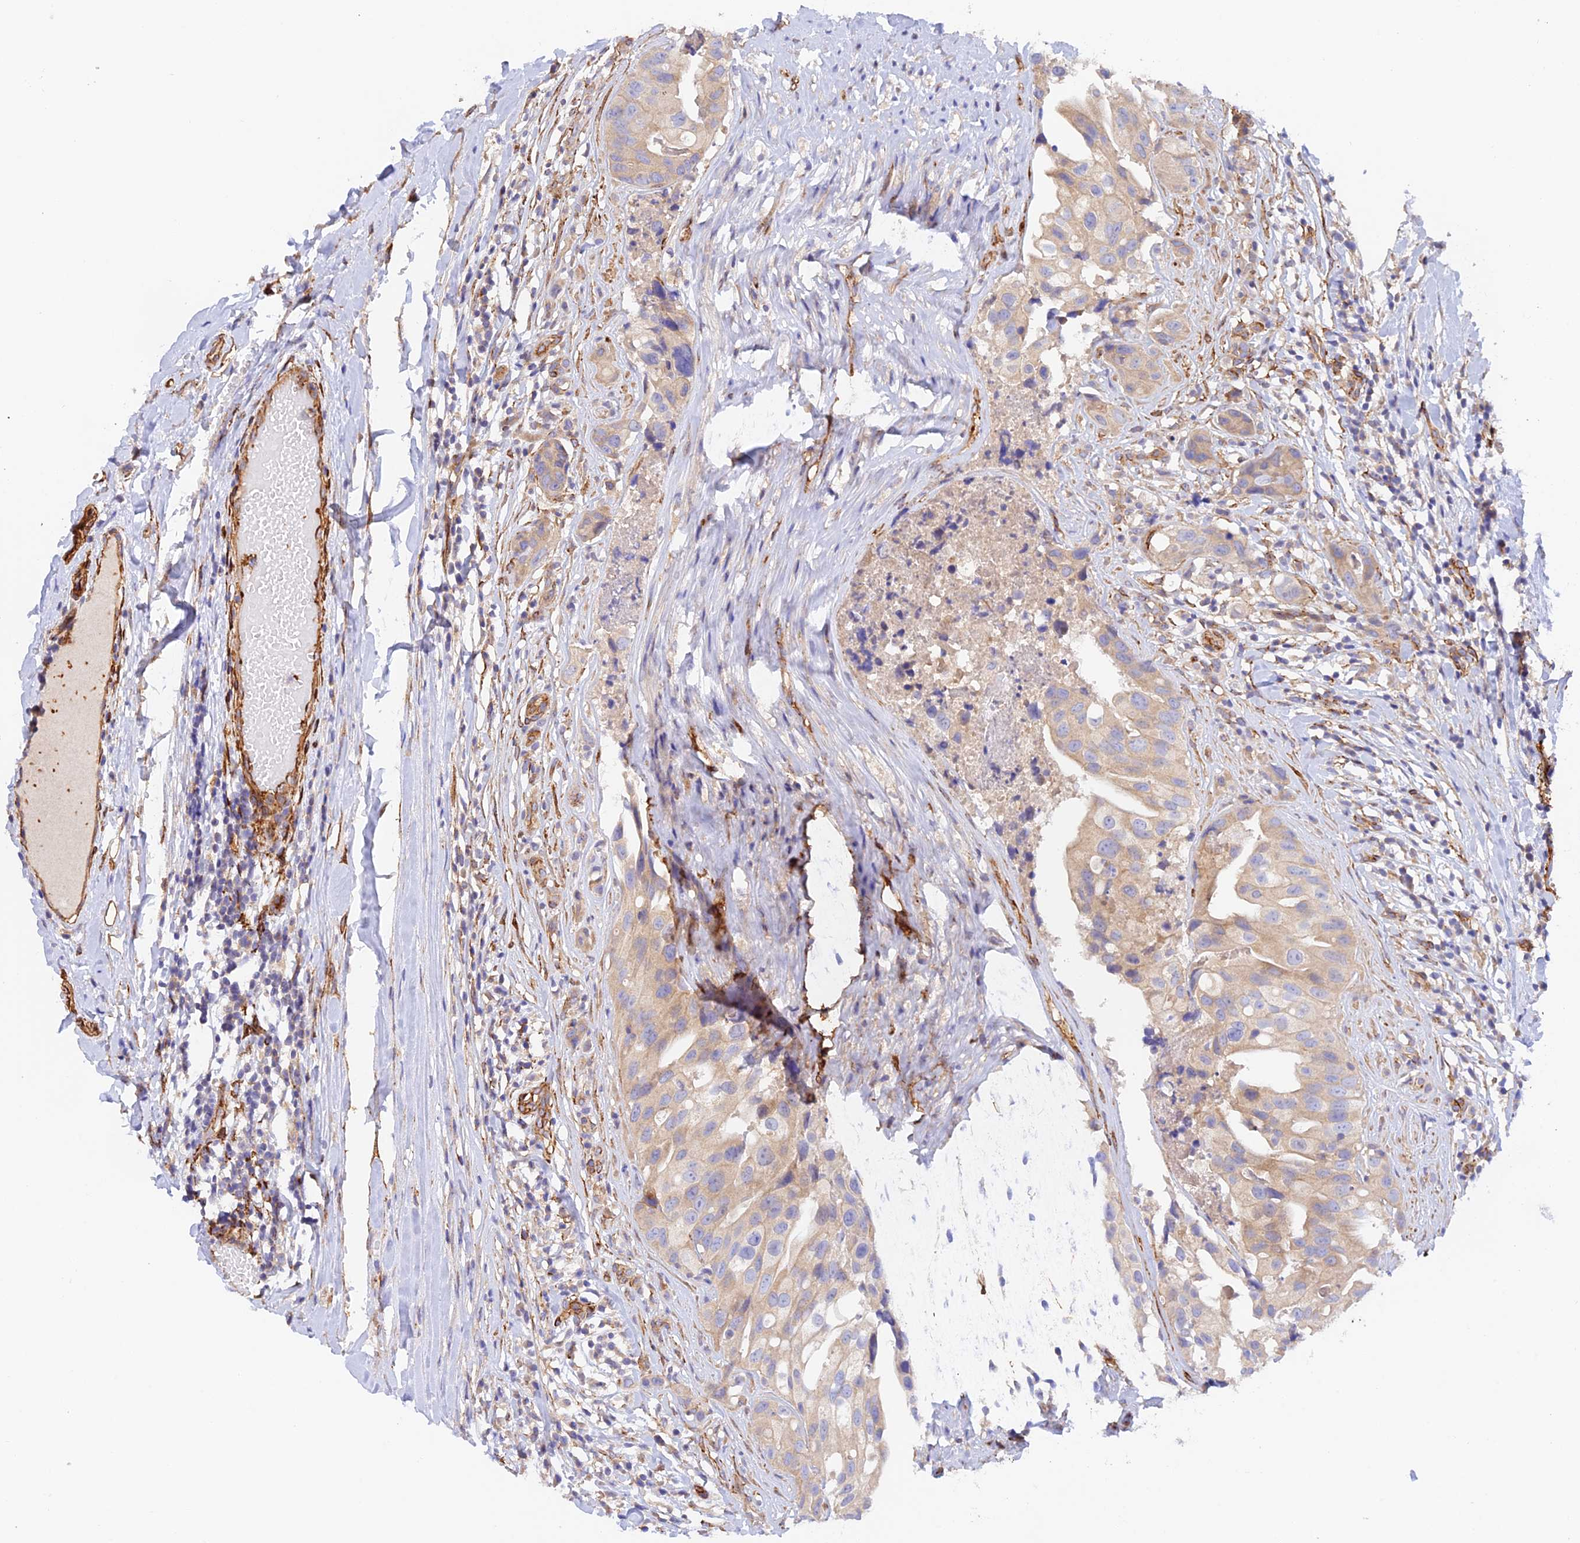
{"staining": {"intensity": "weak", "quantity": "<25%", "location": "cytoplasmic/membranous"}, "tissue": "head and neck cancer", "cell_type": "Tumor cells", "image_type": "cancer", "snomed": [{"axis": "morphology", "description": "Adenocarcinoma, NOS"}, {"axis": "morphology", "description": "Adenocarcinoma, metastatic, NOS"}, {"axis": "topography", "description": "Head-Neck"}], "caption": "This is an immunohistochemistry (IHC) histopathology image of adenocarcinoma (head and neck). There is no expression in tumor cells.", "gene": "MYO9A", "patient": {"sex": "male", "age": 75}}